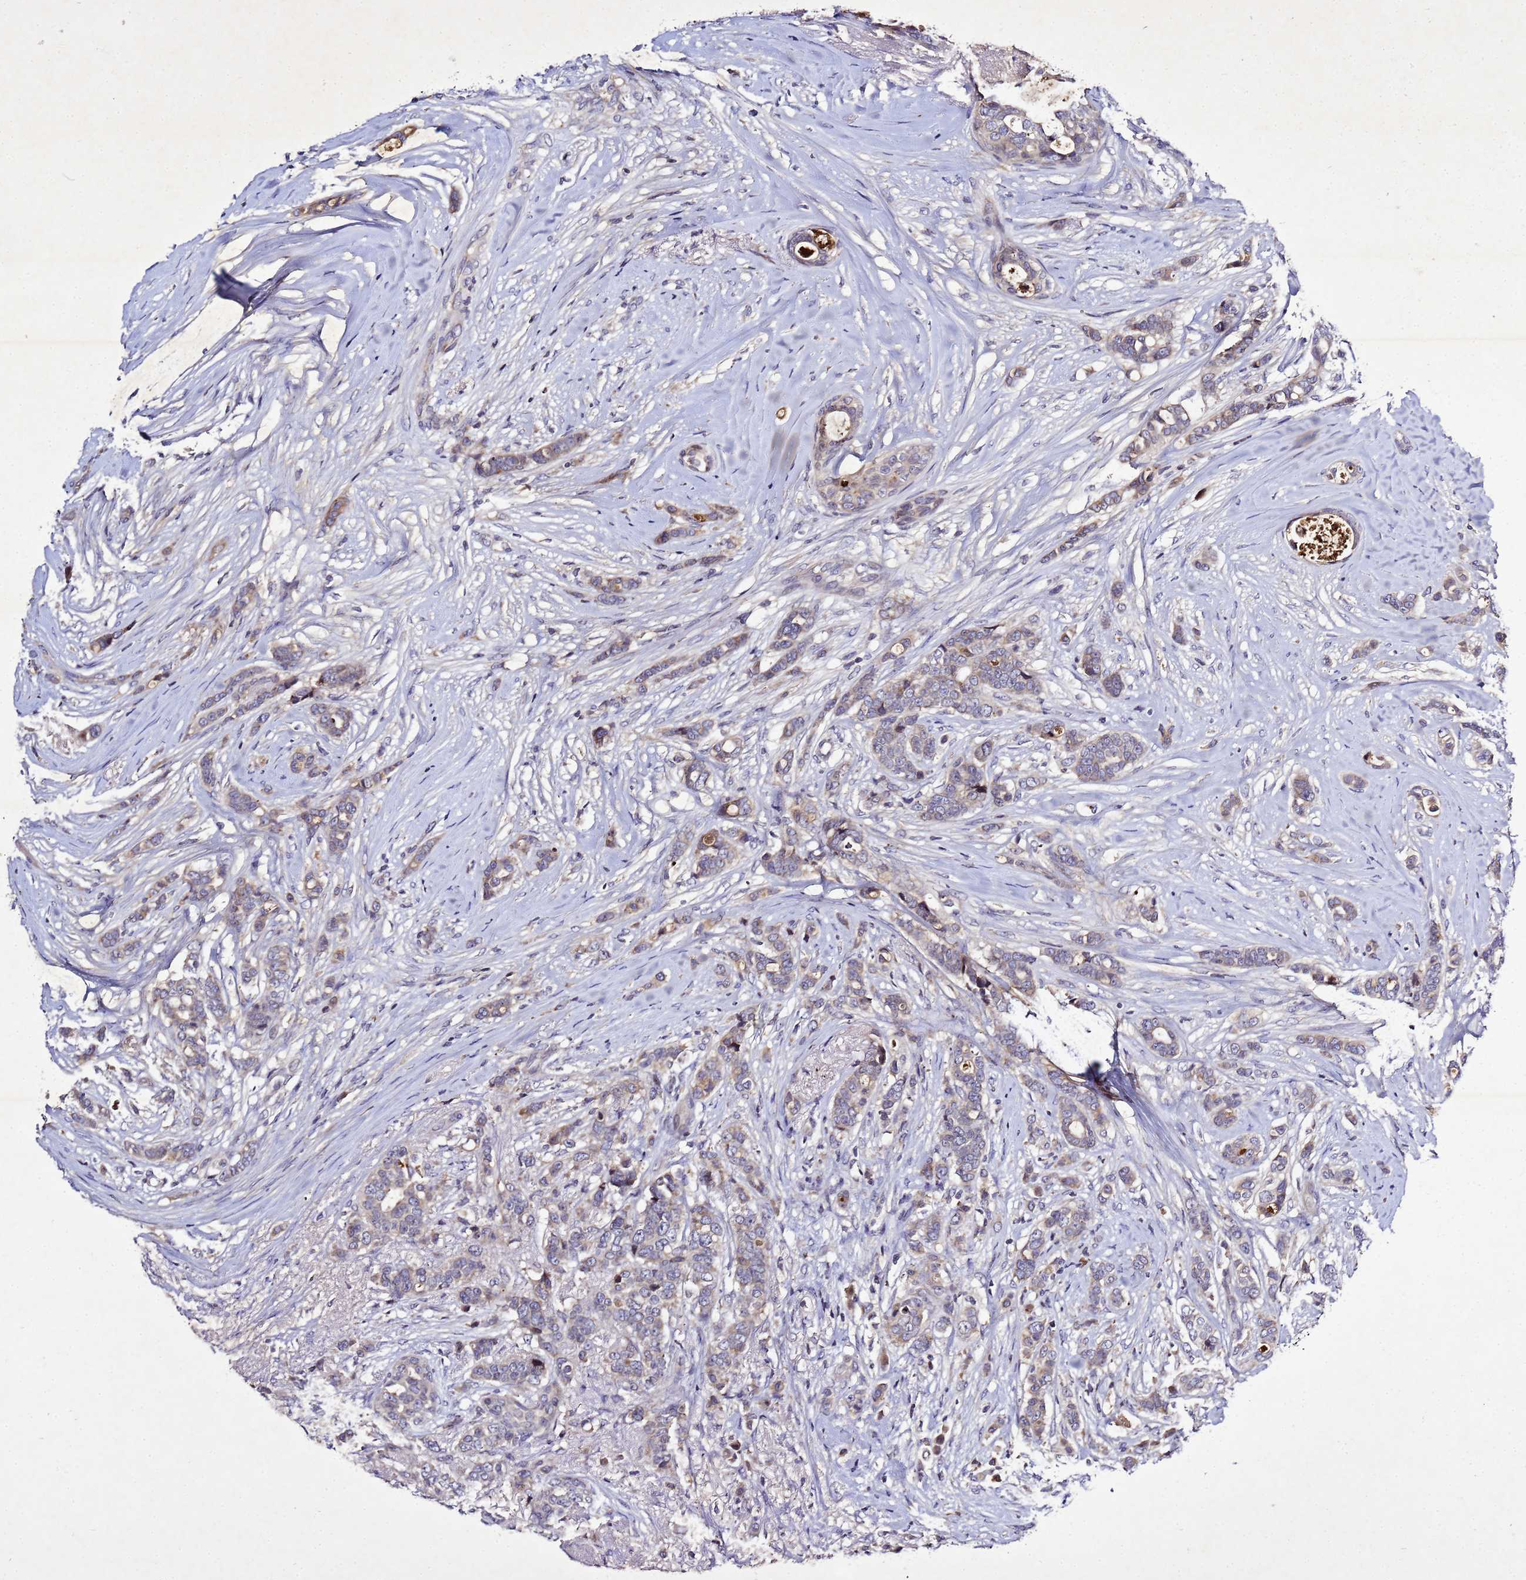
{"staining": {"intensity": "weak", "quantity": "<25%", "location": "cytoplasmic/membranous"}, "tissue": "breast cancer", "cell_type": "Tumor cells", "image_type": "cancer", "snomed": [{"axis": "morphology", "description": "Lobular carcinoma"}, {"axis": "topography", "description": "Breast"}], "caption": "Breast lobular carcinoma was stained to show a protein in brown. There is no significant expression in tumor cells. (Stains: DAB immunohistochemistry (IHC) with hematoxylin counter stain, Microscopy: brightfield microscopy at high magnification).", "gene": "SV2B", "patient": {"sex": "female", "age": 51}}